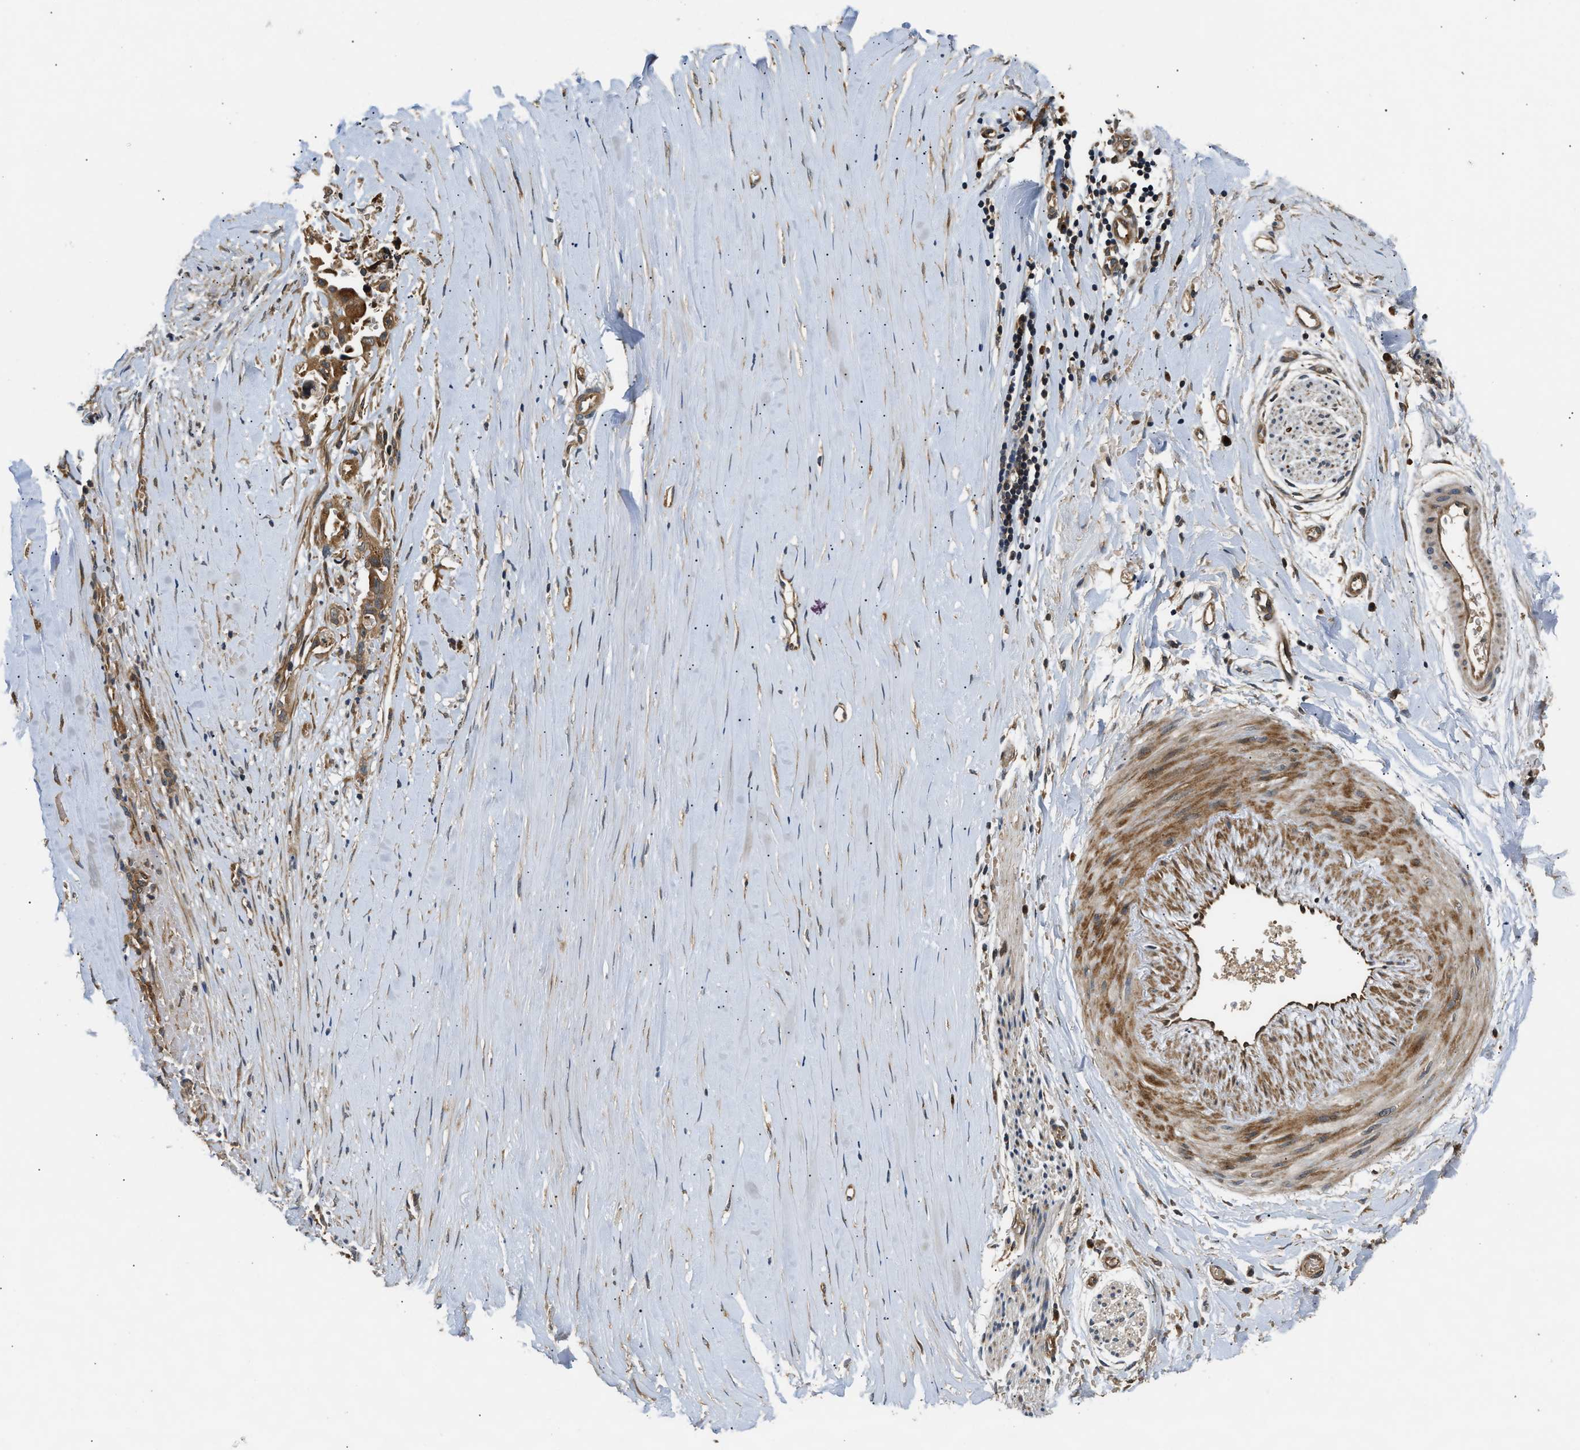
{"staining": {"intensity": "moderate", "quantity": ">75%", "location": "cytoplasmic/membranous"}, "tissue": "liver cancer", "cell_type": "Tumor cells", "image_type": "cancer", "snomed": [{"axis": "morphology", "description": "Cholangiocarcinoma"}, {"axis": "topography", "description": "Liver"}], "caption": "Moderate cytoplasmic/membranous expression for a protein is appreciated in about >75% of tumor cells of liver cancer using immunohistochemistry.", "gene": "PNPLA8", "patient": {"sex": "female", "age": 70}}